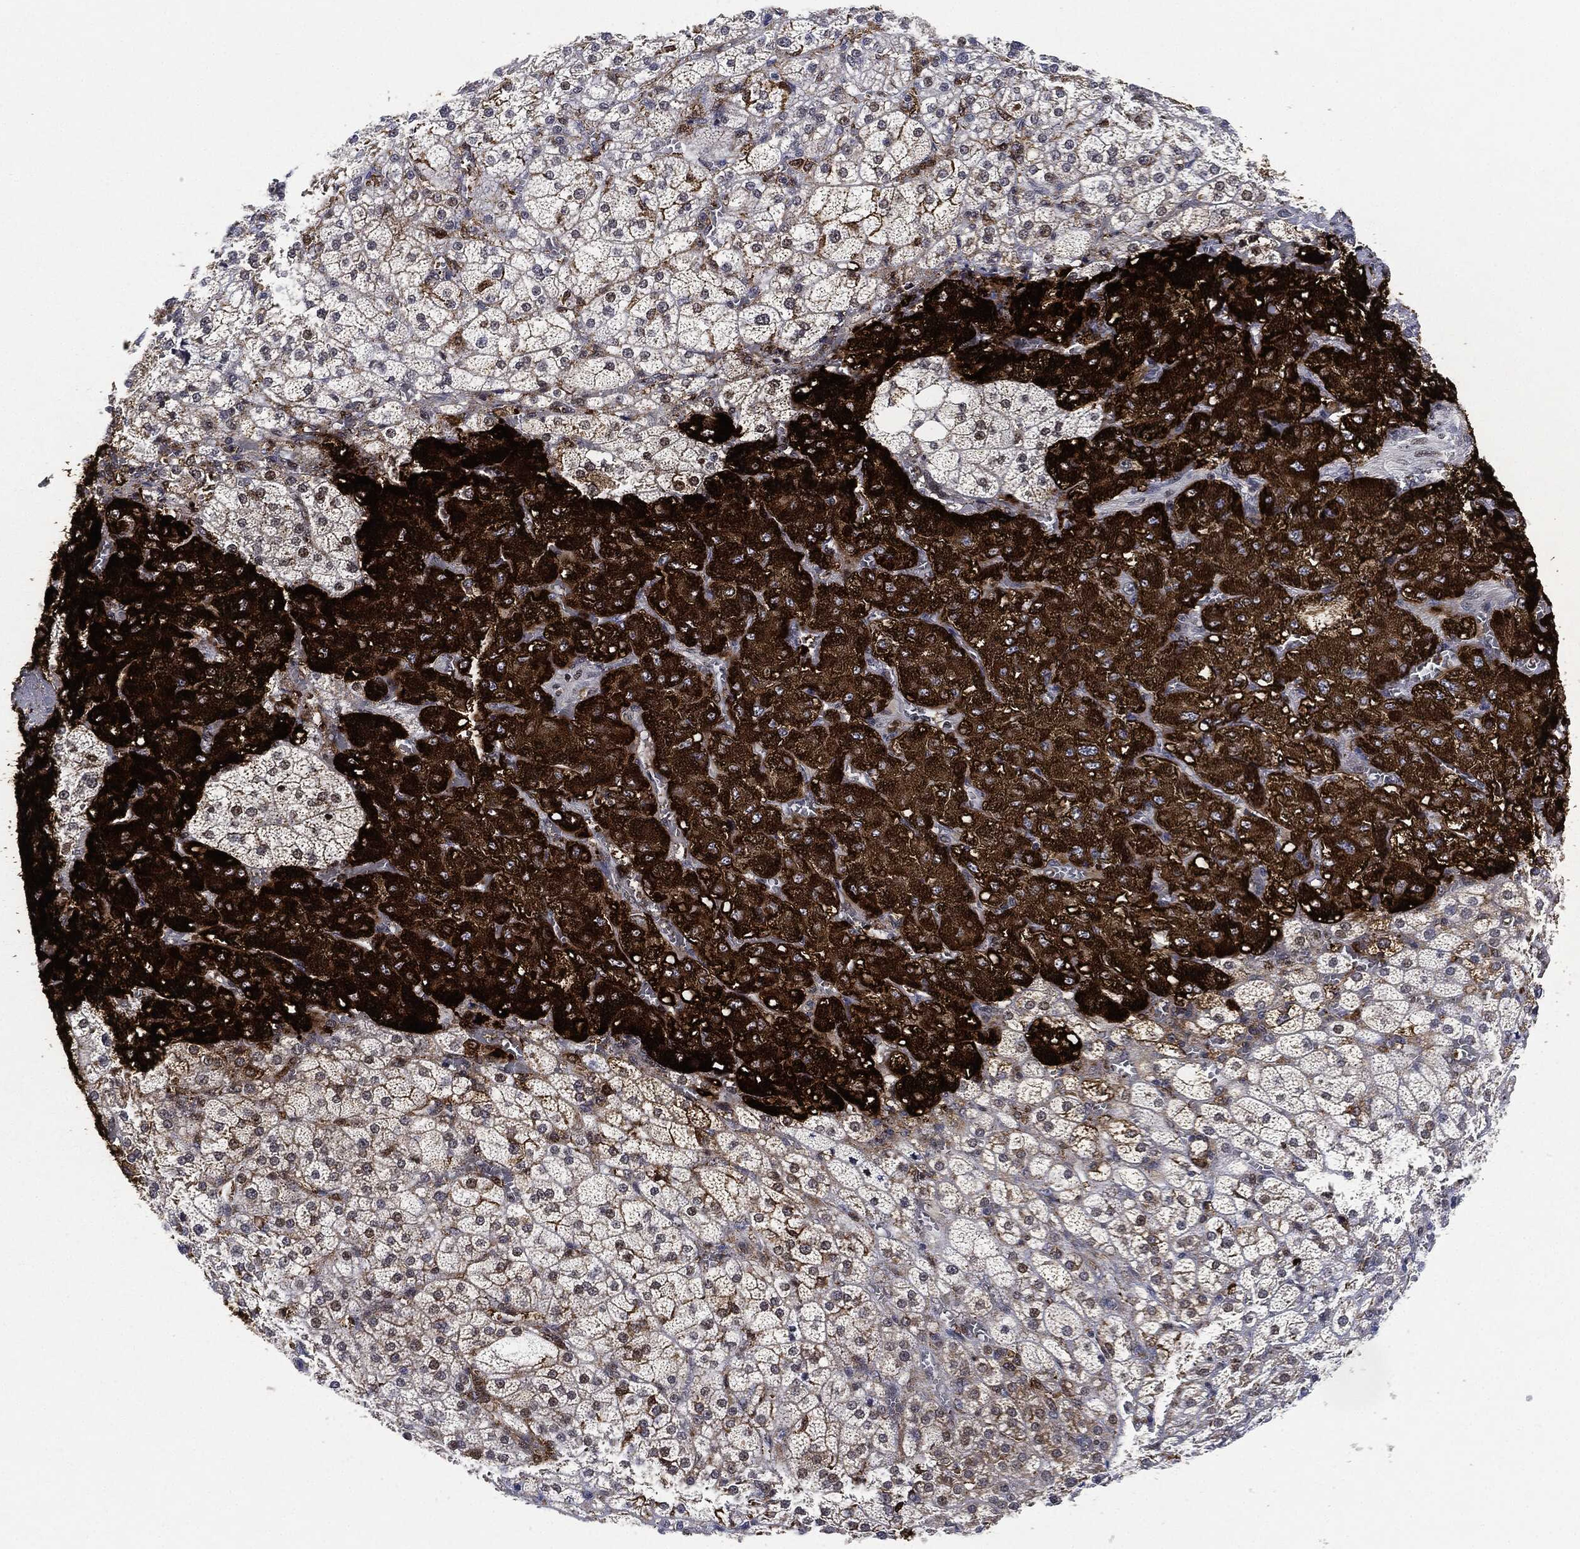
{"staining": {"intensity": "strong", "quantity": "25%-75%", "location": "cytoplasmic/membranous"}, "tissue": "adrenal gland", "cell_type": "Glandular cells", "image_type": "normal", "snomed": [{"axis": "morphology", "description": "Normal tissue, NOS"}, {"axis": "topography", "description": "Adrenal gland"}], "caption": "Adrenal gland stained for a protein (brown) demonstrates strong cytoplasmic/membranous positive staining in about 25%-75% of glandular cells.", "gene": "NANOS3", "patient": {"sex": "female", "age": 60}}